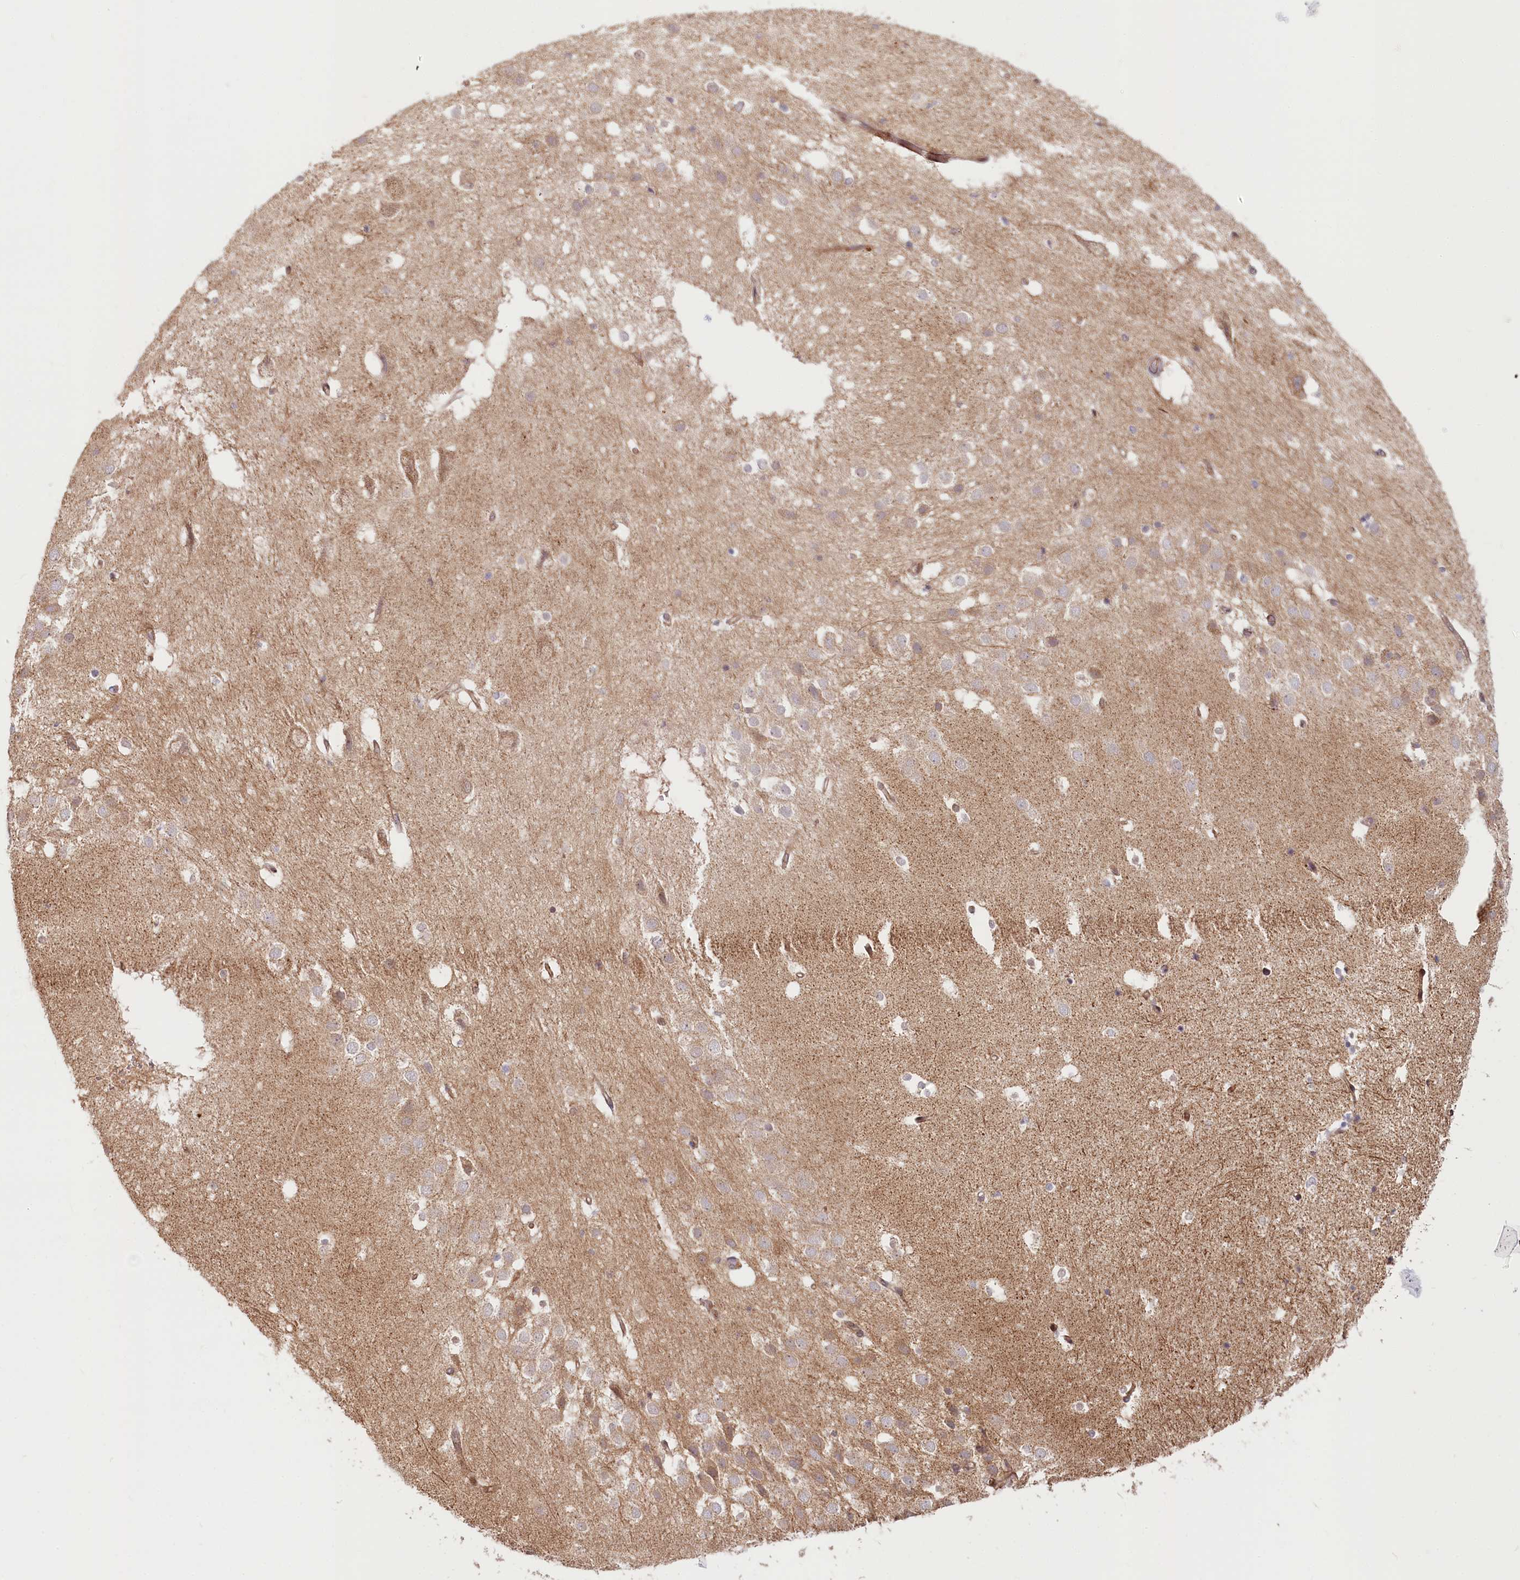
{"staining": {"intensity": "negative", "quantity": "none", "location": "none"}, "tissue": "hippocampus", "cell_type": "Glial cells", "image_type": "normal", "snomed": [{"axis": "morphology", "description": "Normal tissue, NOS"}, {"axis": "topography", "description": "Hippocampus"}], "caption": "The micrograph exhibits no staining of glial cells in benign hippocampus.", "gene": "CEP70", "patient": {"sex": "female", "age": 52}}